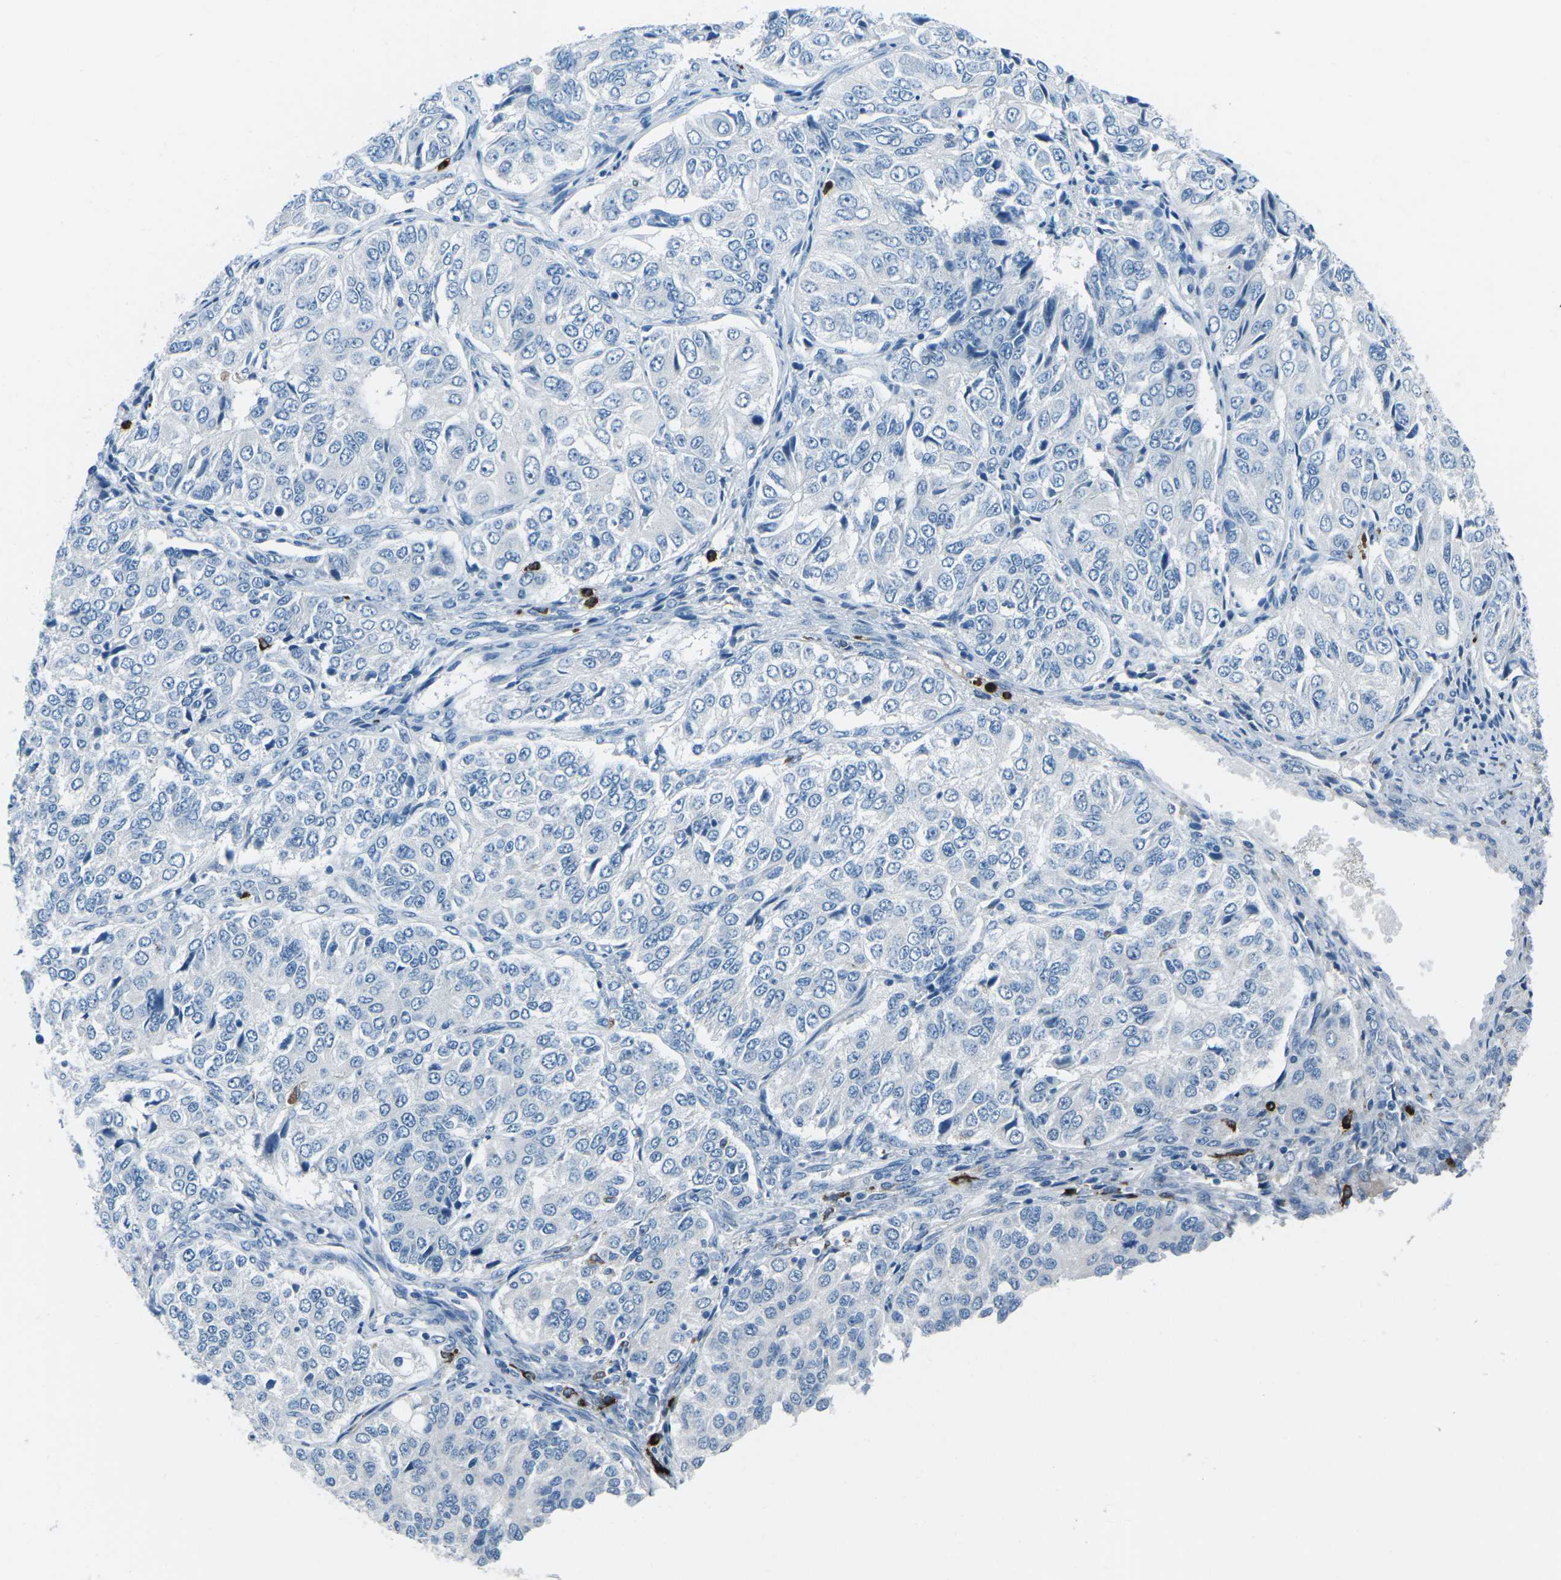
{"staining": {"intensity": "negative", "quantity": "none", "location": "none"}, "tissue": "ovarian cancer", "cell_type": "Tumor cells", "image_type": "cancer", "snomed": [{"axis": "morphology", "description": "Carcinoma, endometroid"}, {"axis": "topography", "description": "Ovary"}], "caption": "Human endometroid carcinoma (ovarian) stained for a protein using IHC demonstrates no positivity in tumor cells.", "gene": "FCN1", "patient": {"sex": "female", "age": 51}}